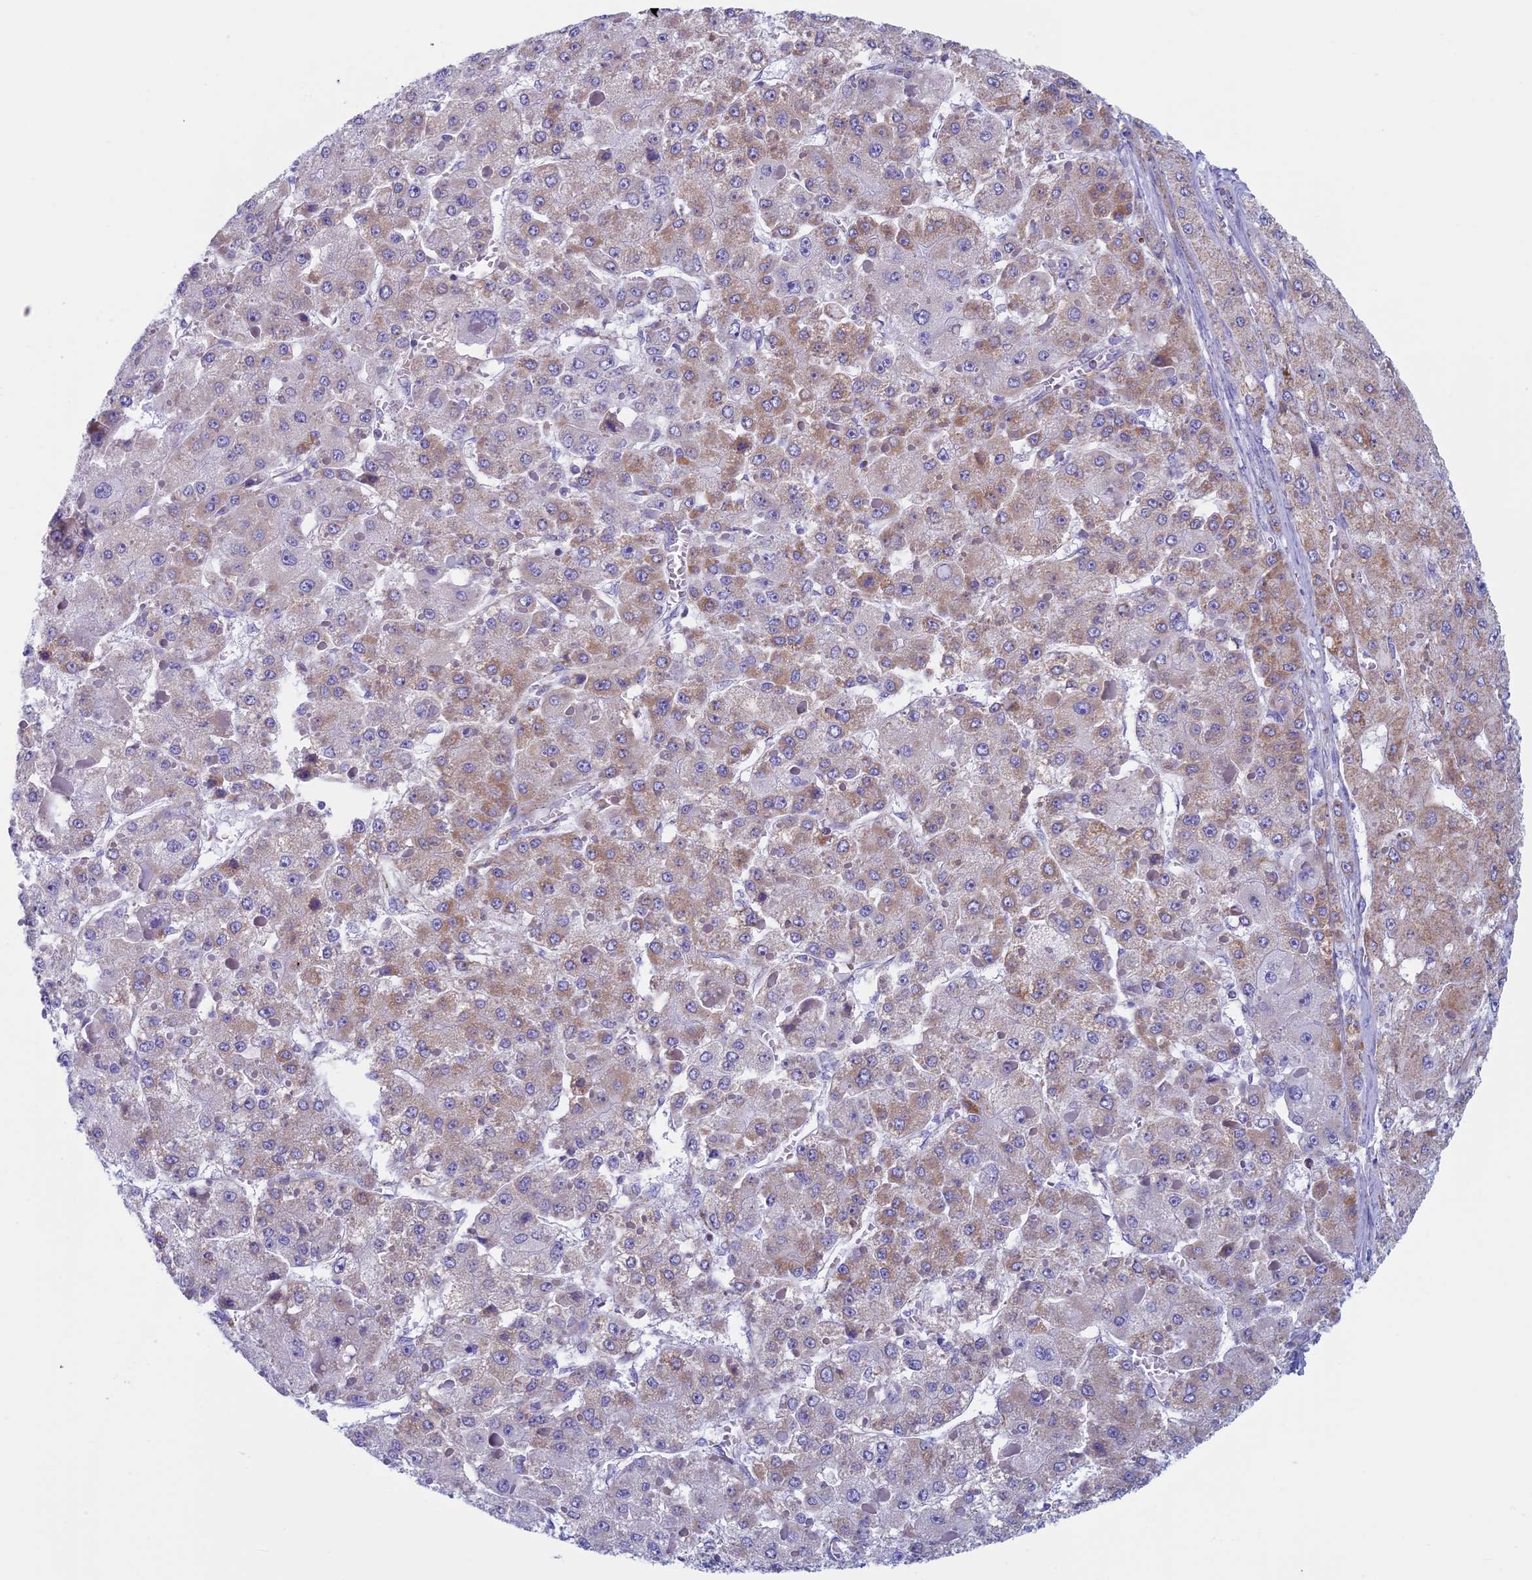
{"staining": {"intensity": "moderate", "quantity": "25%-75%", "location": "cytoplasmic/membranous"}, "tissue": "liver cancer", "cell_type": "Tumor cells", "image_type": "cancer", "snomed": [{"axis": "morphology", "description": "Carcinoma, Hepatocellular, NOS"}, {"axis": "topography", "description": "Liver"}], "caption": "DAB (3,3'-diaminobenzidine) immunohistochemical staining of hepatocellular carcinoma (liver) demonstrates moderate cytoplasmic/membranous protein positivity in about 25%-75% of tumor cells.", "gene": "NDUFB9", "patient": {"sex": "female", "age": 73}}